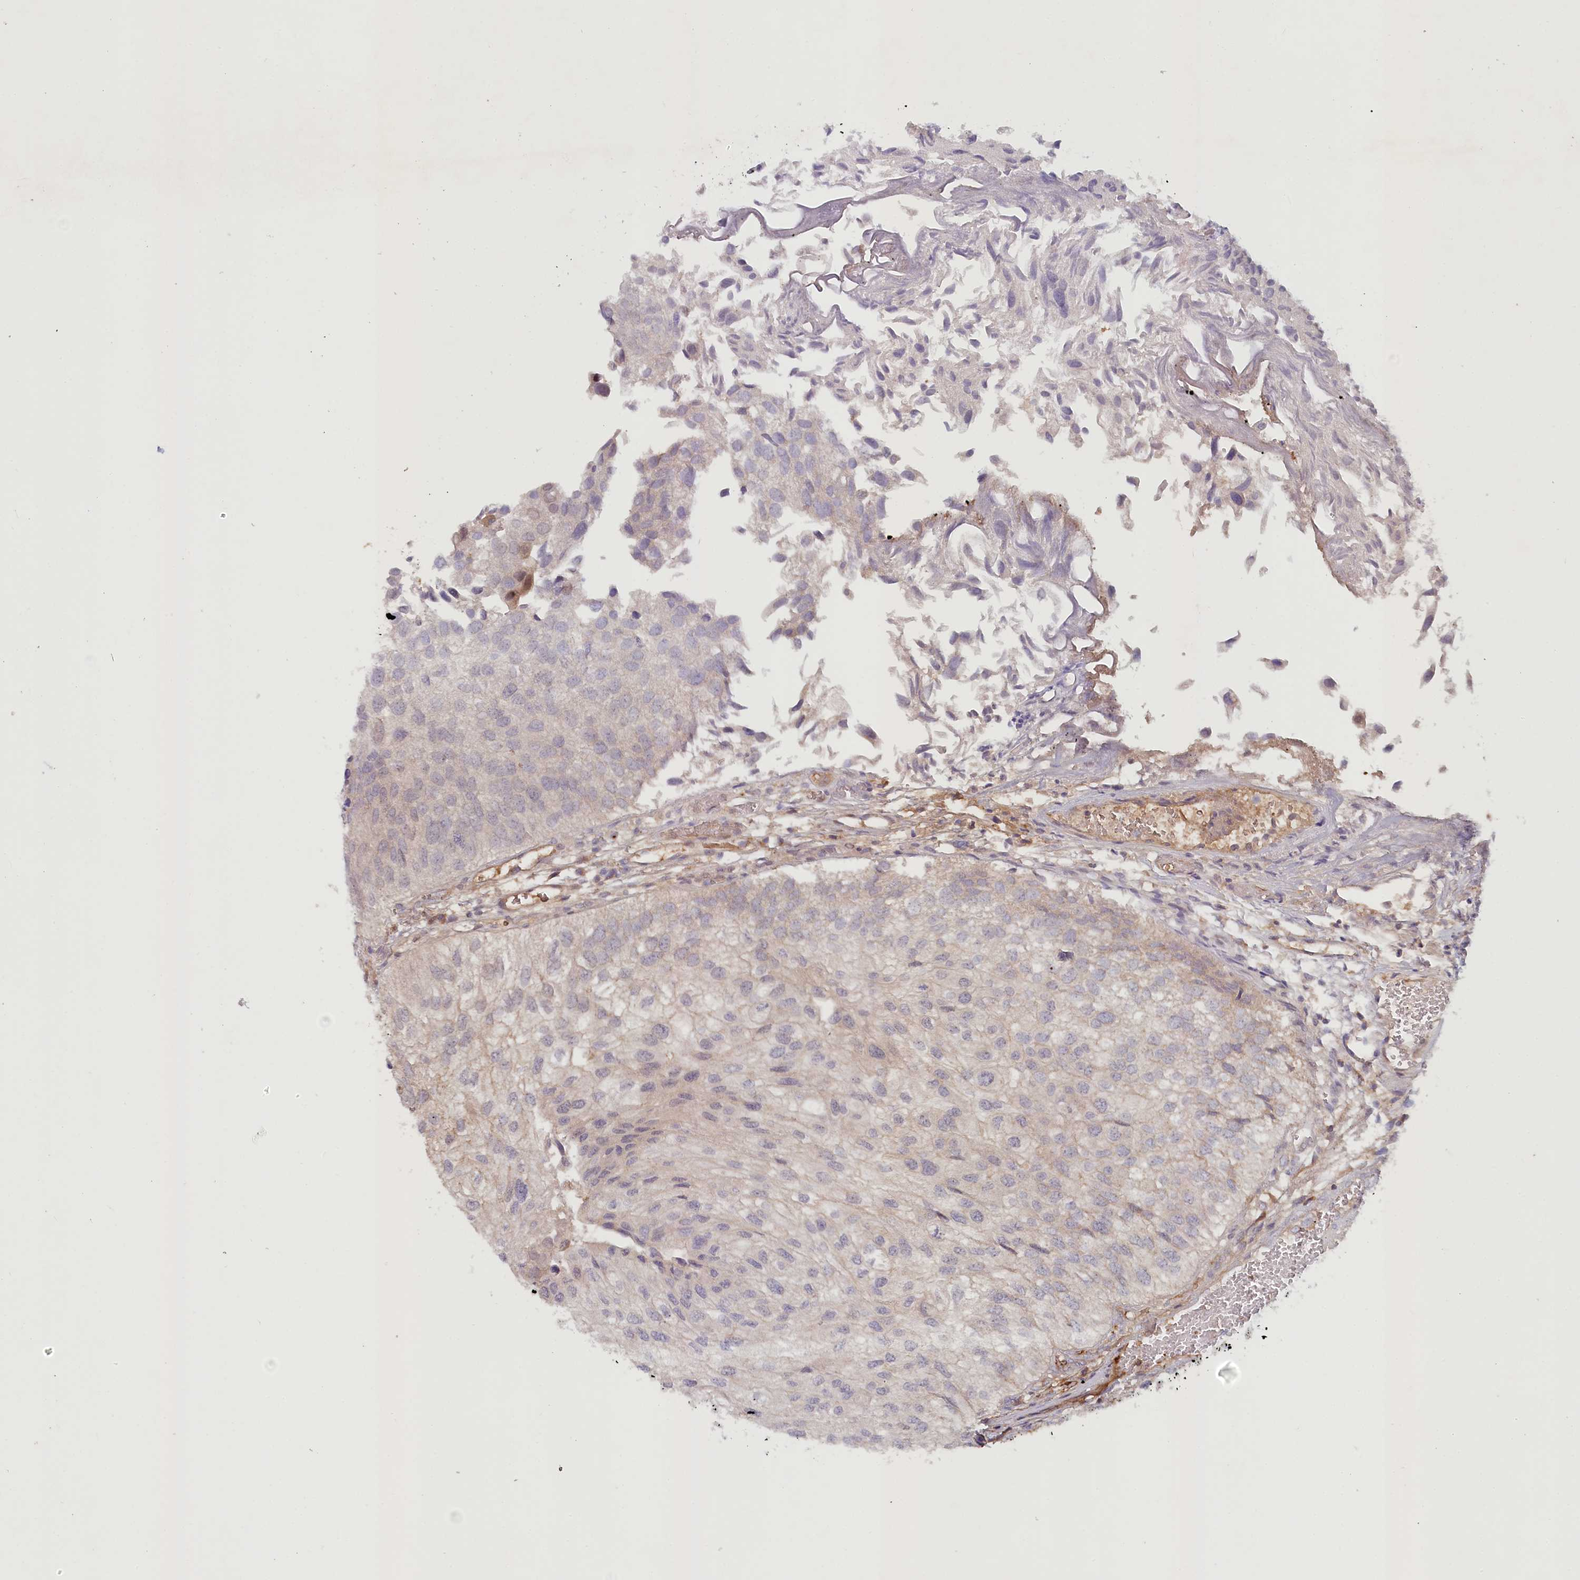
{"staining": {"intensity": "negative", "quantity": "none", "location": "none"}, "tissue": "urothelial cancer", "cell_type": "Tumor cells", "image_type": "cancer", "snomed": [{"axis": "morphology", "description": "Urothelial carcinoma, Low grade"}, {"axis": "topography", "description": "Urinary bladder"}], "caption": "A high-resolution histopathology image shows IHC staining of urothelial cancer, which exhibits no significant staining in tumor cells.", "gene": "PSAPL1", "patient": {"sex": "female", "age": 89}}